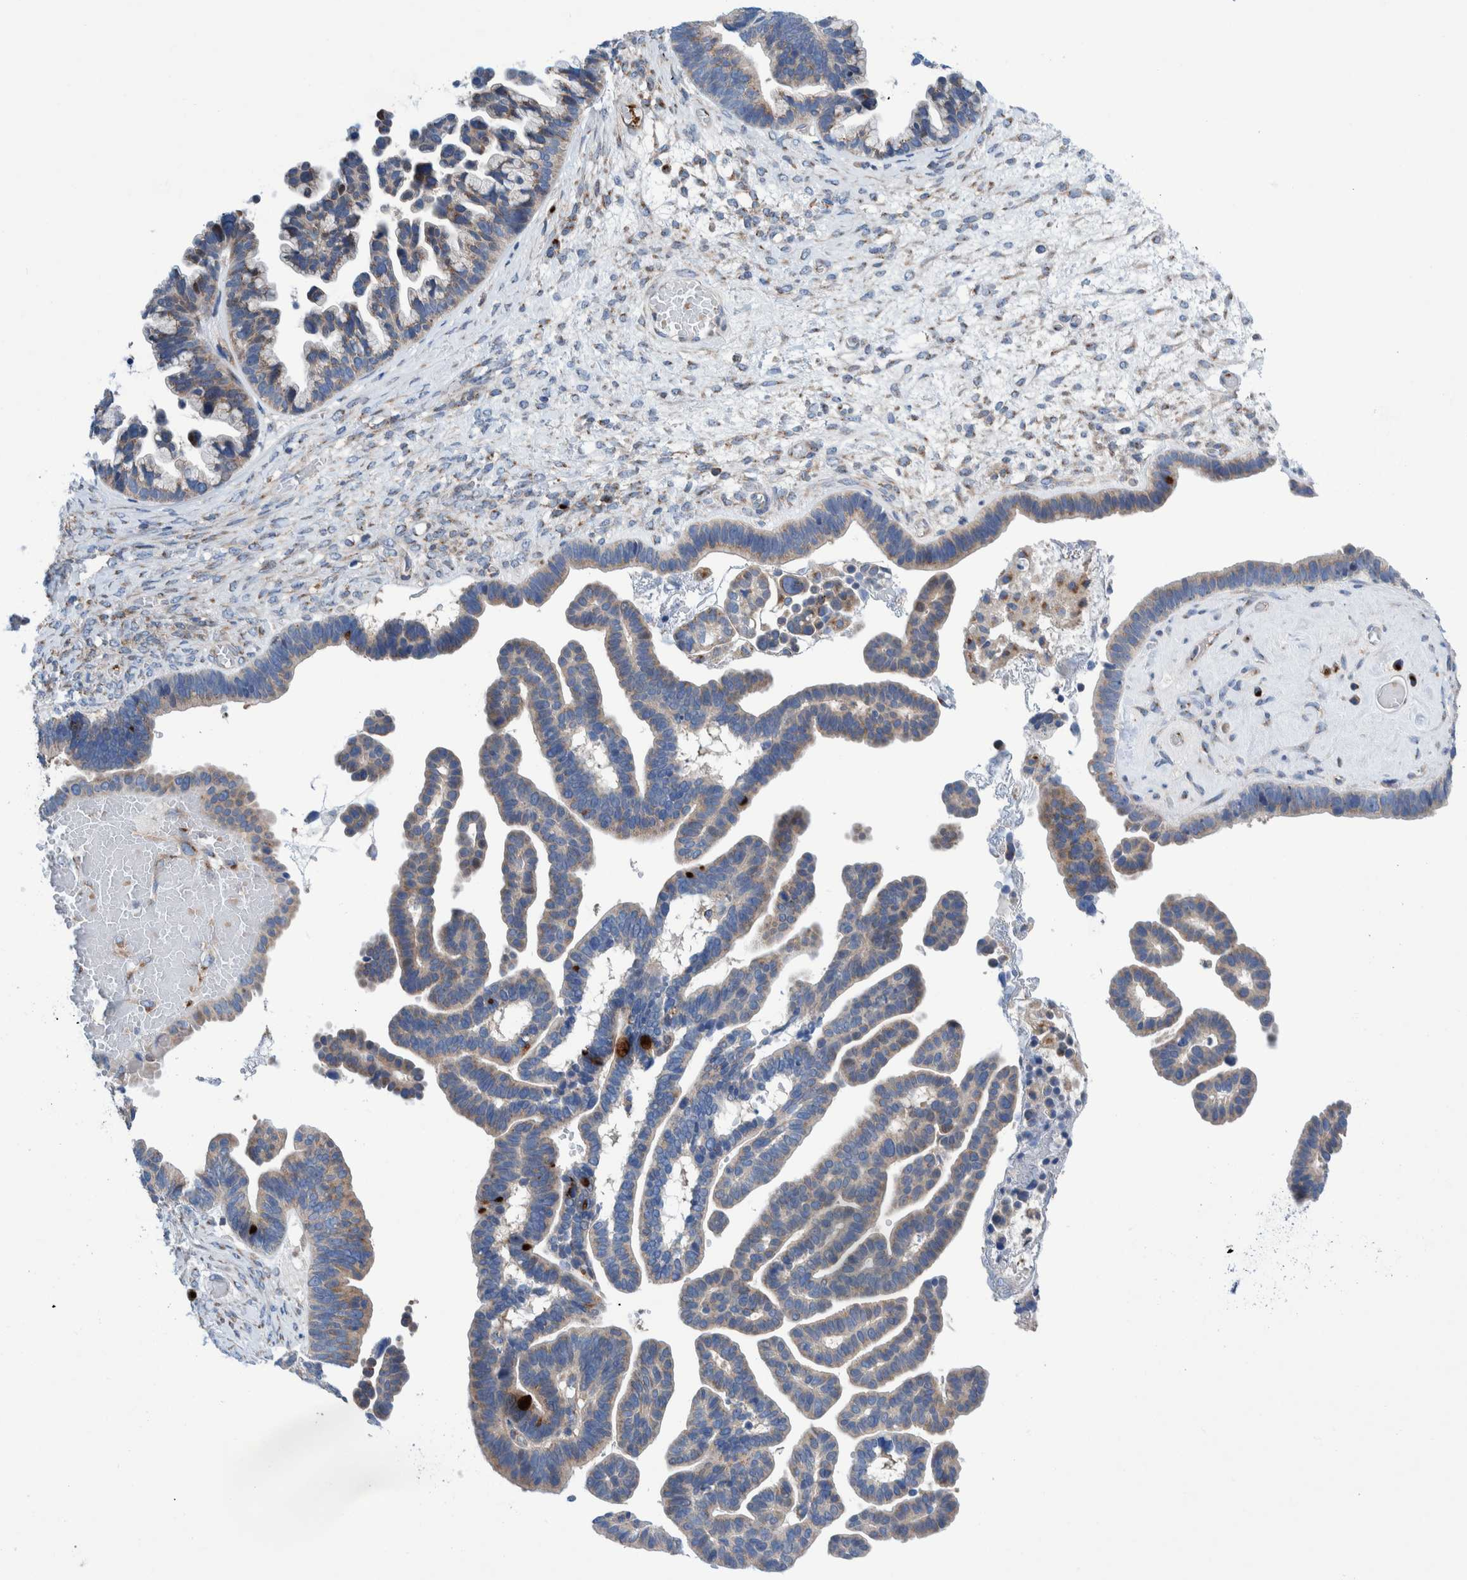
{"staining": {"intensity": "weak", "quantity": ">75%", "location": "cytoplasmic/membranous"}, "tissue": "ovarian cancer", "cell_type": "Tumor cells", "image_type": "cancer", "snomed": [{"axis": "morphology", "description": "Cystadenocarcinoma, serous, NOS"}, {"axis": "topography", "description": "Ovary"}], "caption": "Human serous cystadenocarcinoma (ovarian) stained for a protein (brown) demonstrates weak cytoplasmic/membranous positive positivity in approximately >75% of tumor cells.", "gene": "TRIM58", "patient": {"sex": "female", "age": 56}}